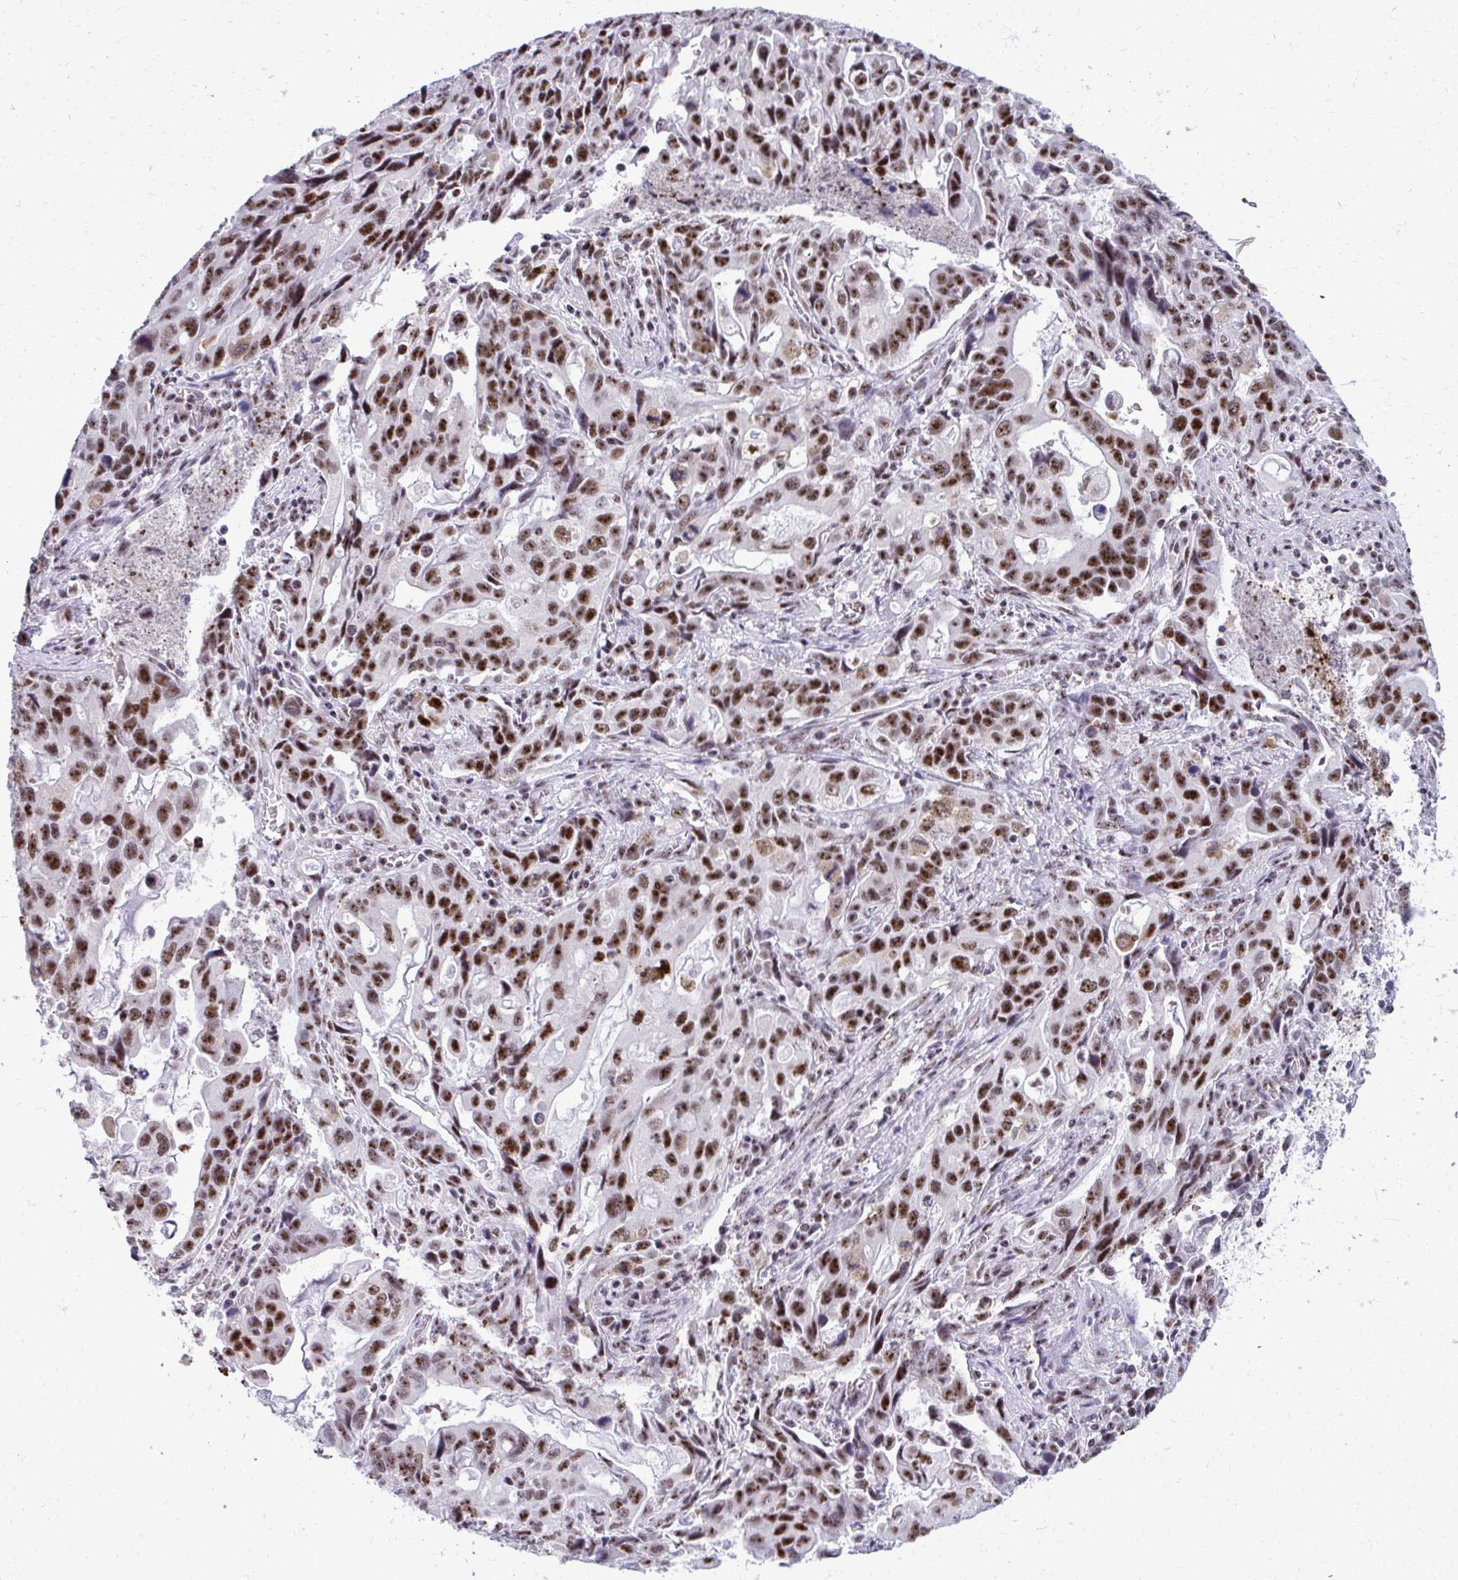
{"staining": {"intensity": "strong", "quantity": ">75%", "location": "nuclear"}, "tissue": "stomach cancer", "cell_type": "Tumor cells", "image_type": "cancer", "snomed": [{"axis": "morphology", "description": "Adenocarcinoma, NOS"}, {"axis": "topography", "description": "Stomach, upper"}], "caption": "Immunohistochemical staining of human adenocarcinoma (stomach) exhibits high levels of strong nuclear positivity in about >75% of tumor cells.", "gene": "PELP1", "patient": {"sex": "male", "age": 85}}